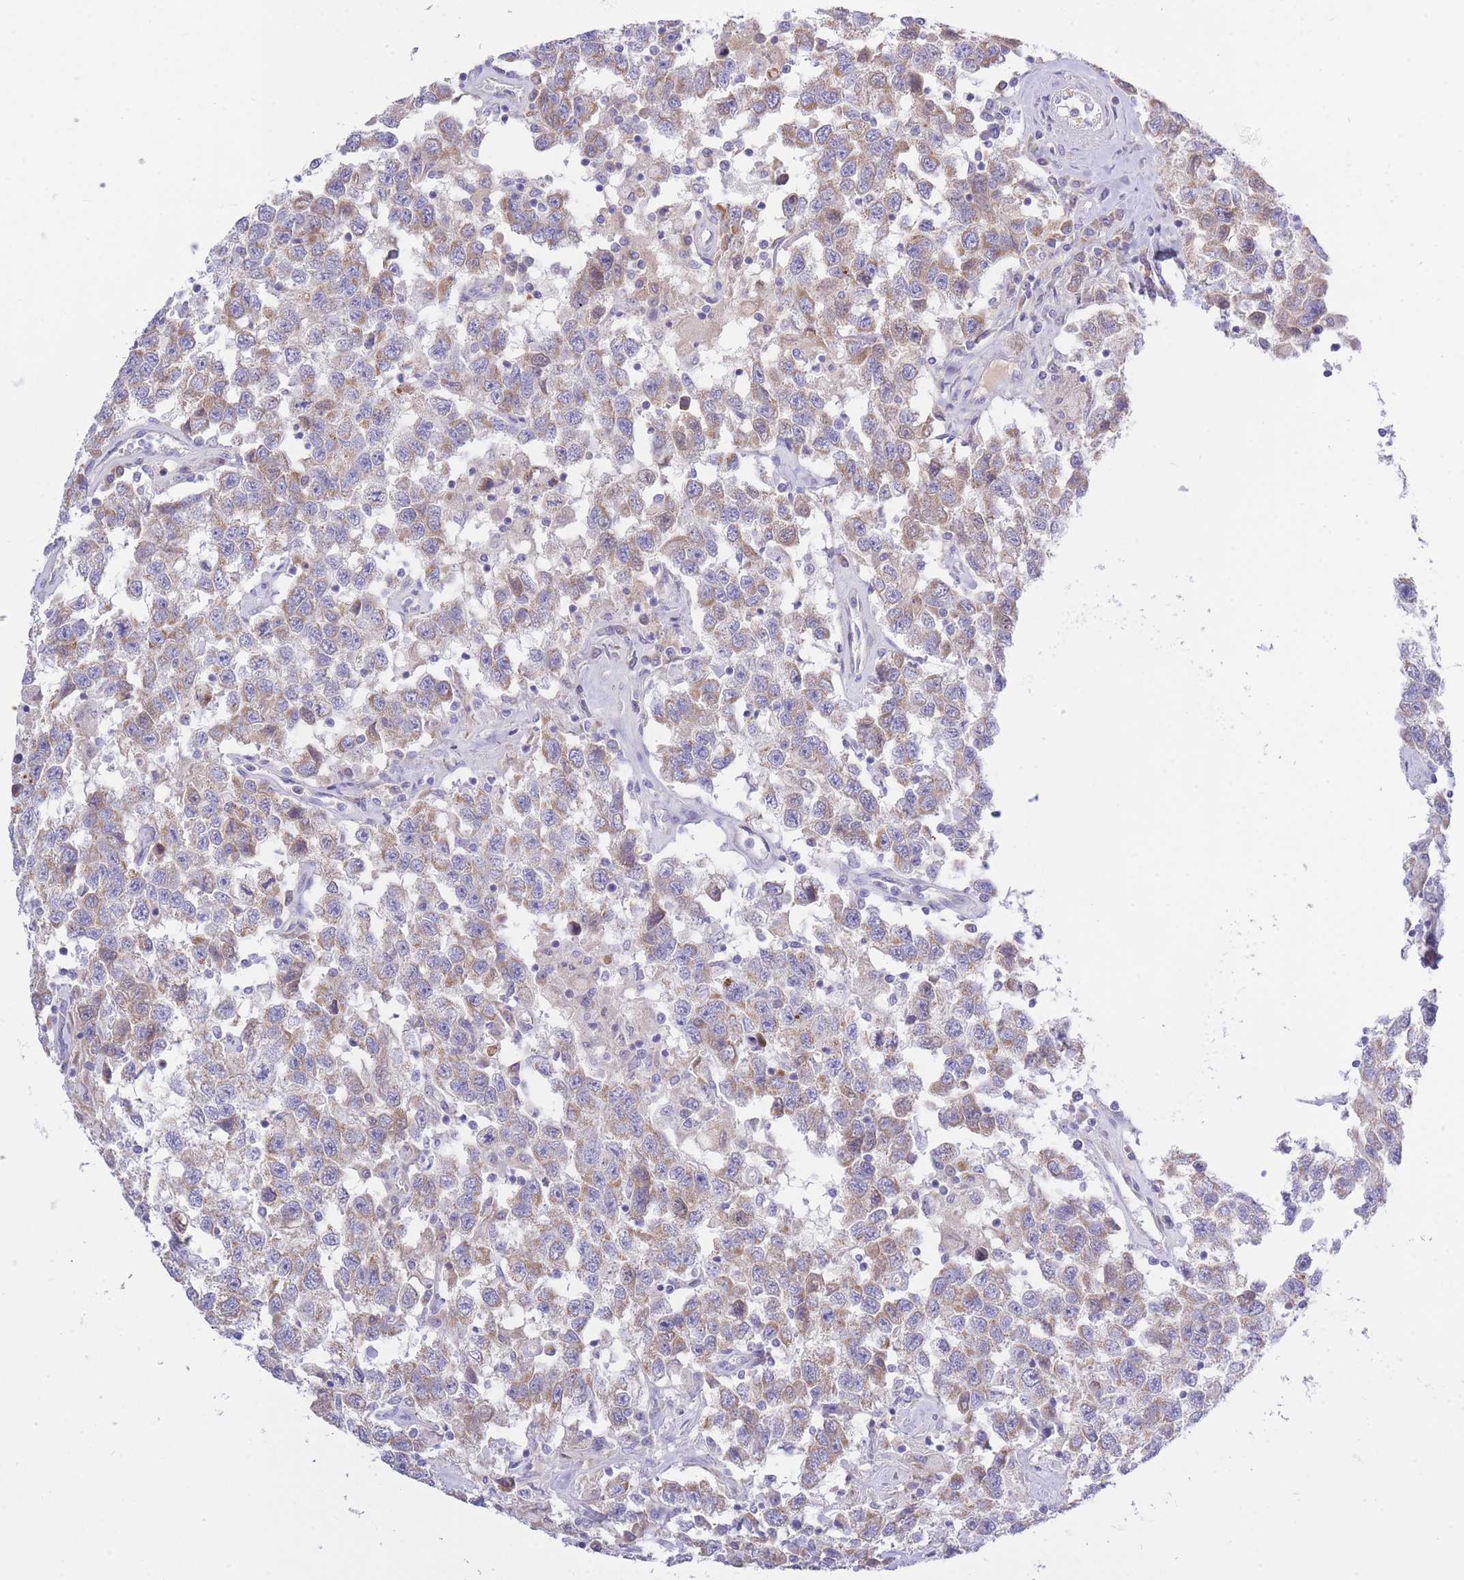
{"staining": {"intensity": "weak", "quantity": ">75%", "location": "cytoplasmic/membranous"}, "tissue": "testis cancer", "cell_type": "Tumor cells", "image_type": "cancer", "snomed": [{"axis": "morphology", "description": "Seminoma, NOS"}, {"axis": "topography", "description": "Testis"}], "caption": "An image showing weak cytoplasmic/membranous positivity in about >75% of tumor cells in seminoma (testis), as visualized by brown immunohistochemical staining.", "gene": "NANP", "patient": {"sex": "male", "age": 41}}